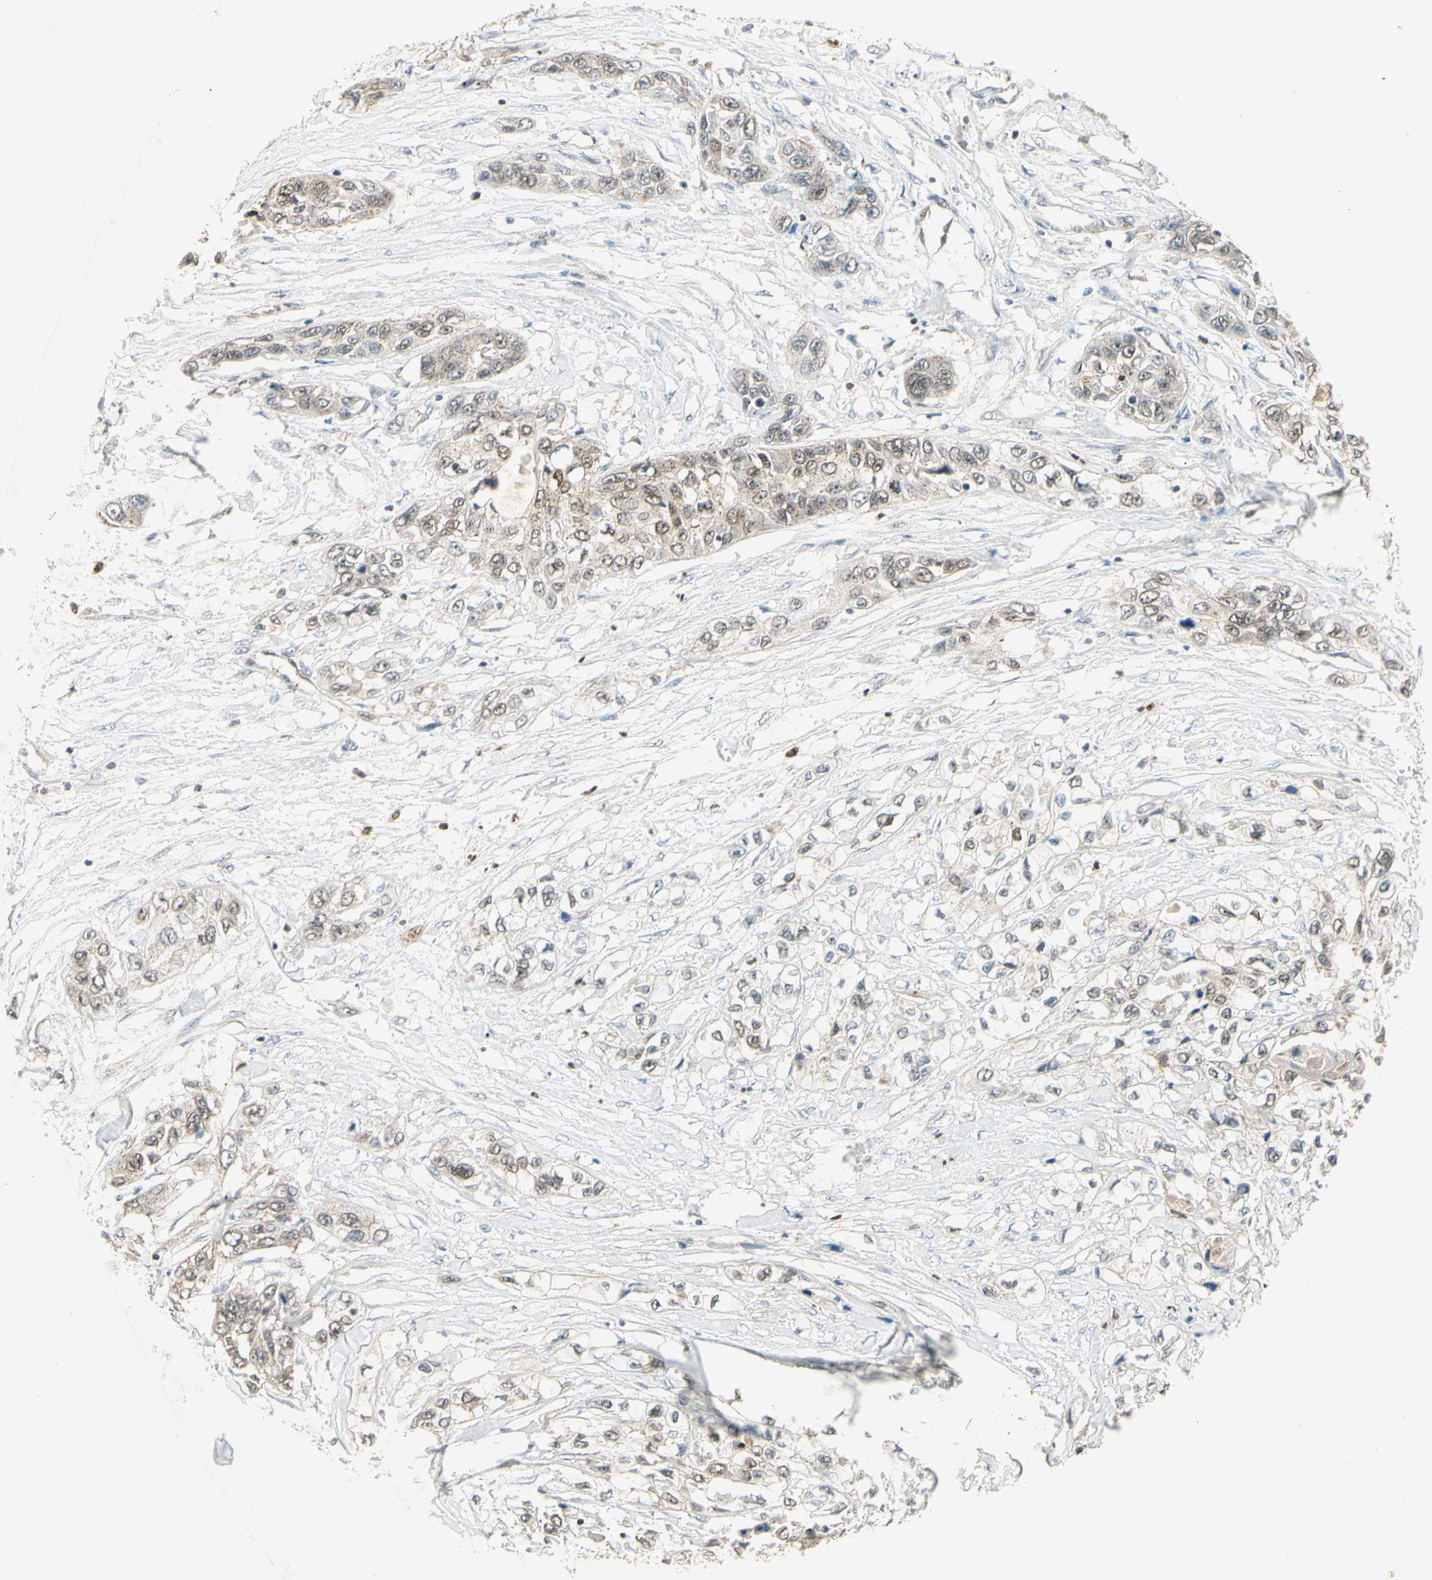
{"staining": {"intensity": "weak", "quantity": "<25%", "location": "cytoplasmic/membranous,nuclear"}, "tissue": "pancreatic cancer", "cell_type": "Tumor cells", "image_type": "cancer", "snomed": [{"axis": "morphology", "description": "Adenocarcinoma, NOS"}, {"axis": "topography", "description": "Pancreas"}], "caption": "Pancreatic cancer was stained to show a protein in brown. There is no significant expression in tumor cells.", "gene": "LTA4H", "patient": {"sex": "female", "age": 70}}